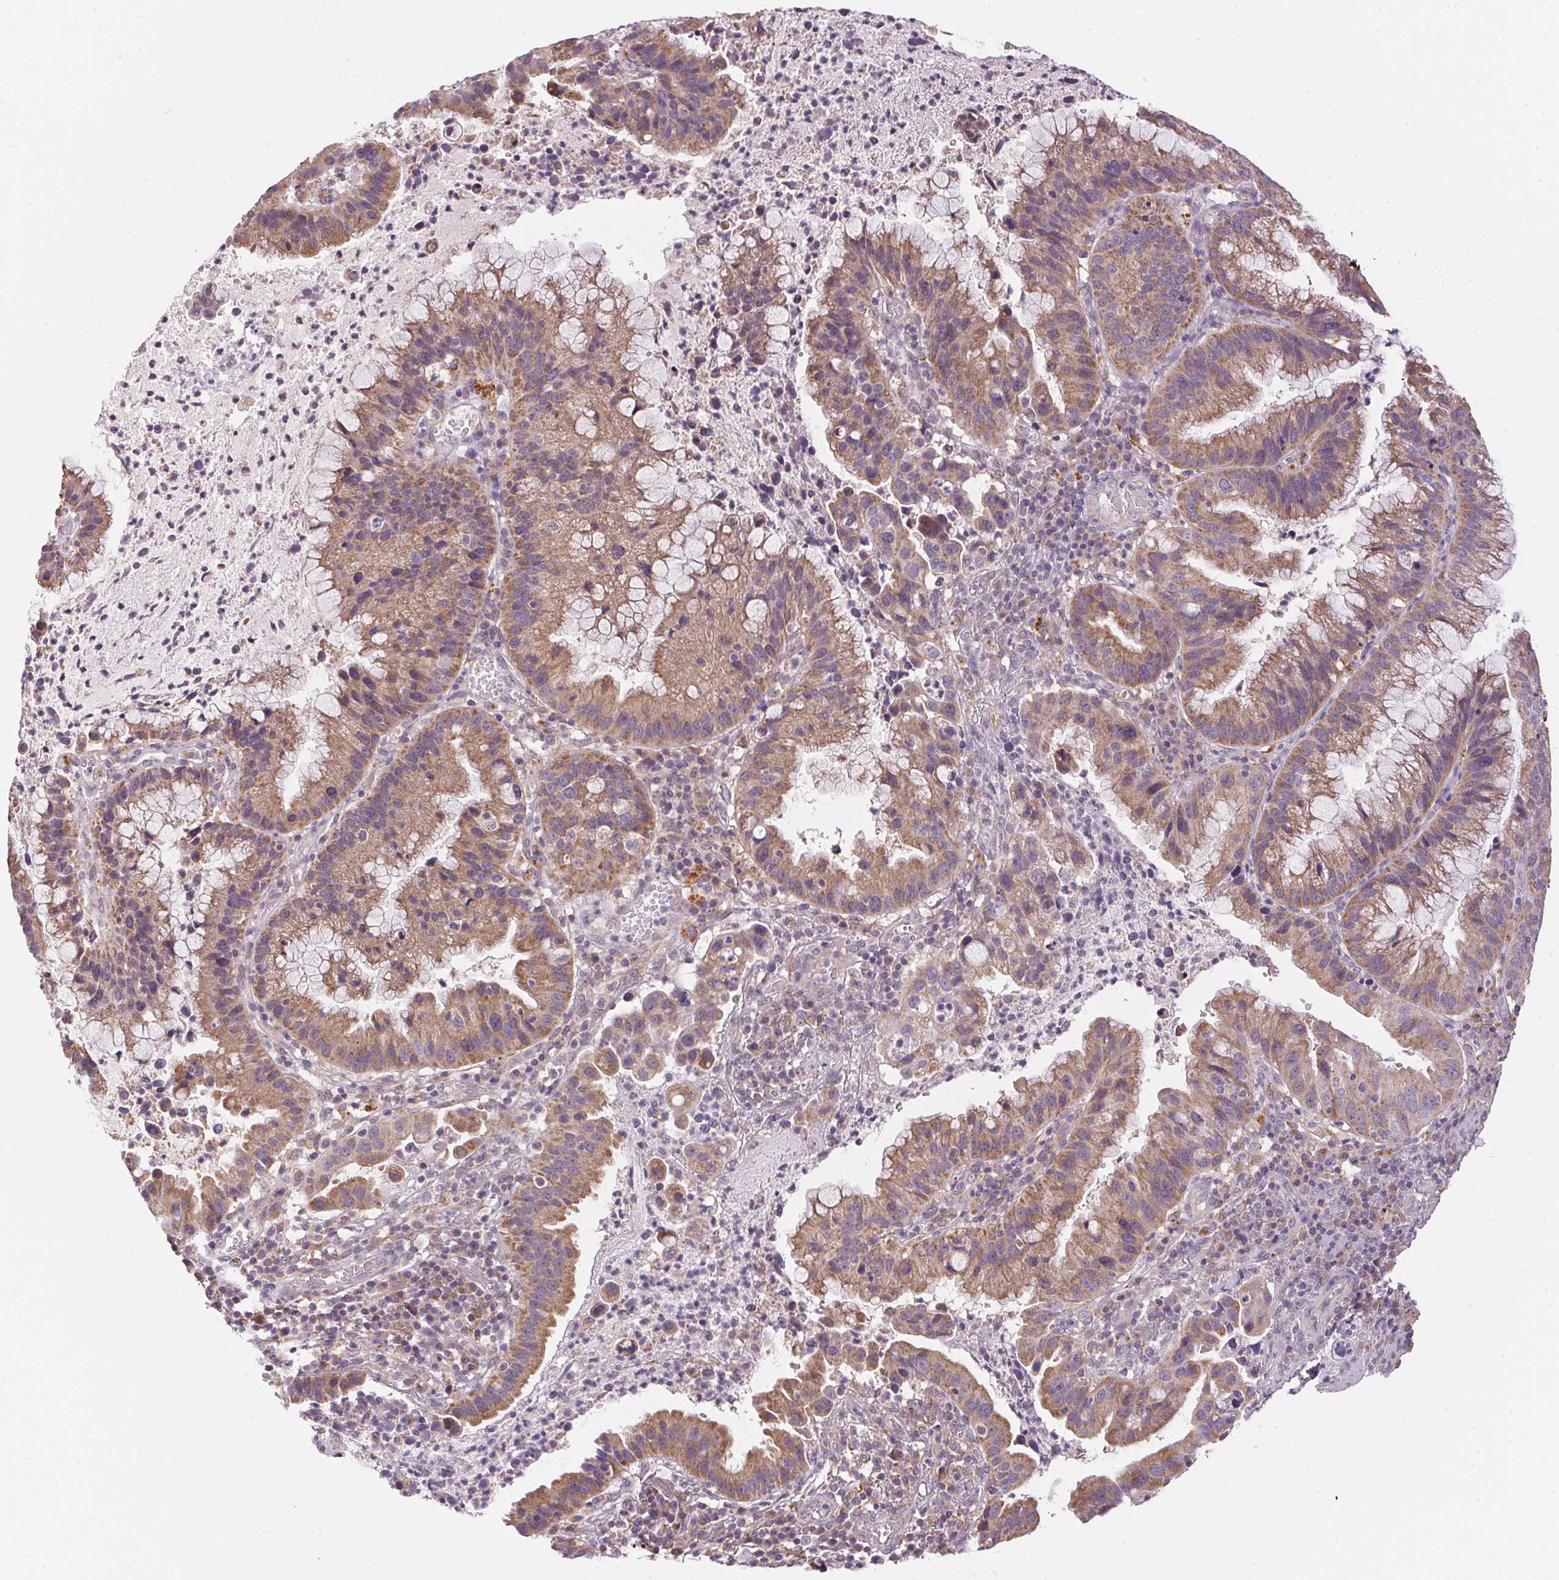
{"staining": {"intensity": "moderate", "quantity": ">75%", "location": "cytoplasmic/membranous"}, "tissue": "cervical cancer", "cell_type": "Tumor cells", "image_type": "cancer", "snomed": [{"axis": "morphology", "description": "Adenocarcinoma, NOS"}, {"axis": "topography", "description": "Cervix"}], "caption": "Tumor cells show moderate cytoplasmic/membranous staining in about >75% of cells in cervical cancer.", "gene": "ADH5", "patient": {"sex": "female", "age": 34}}